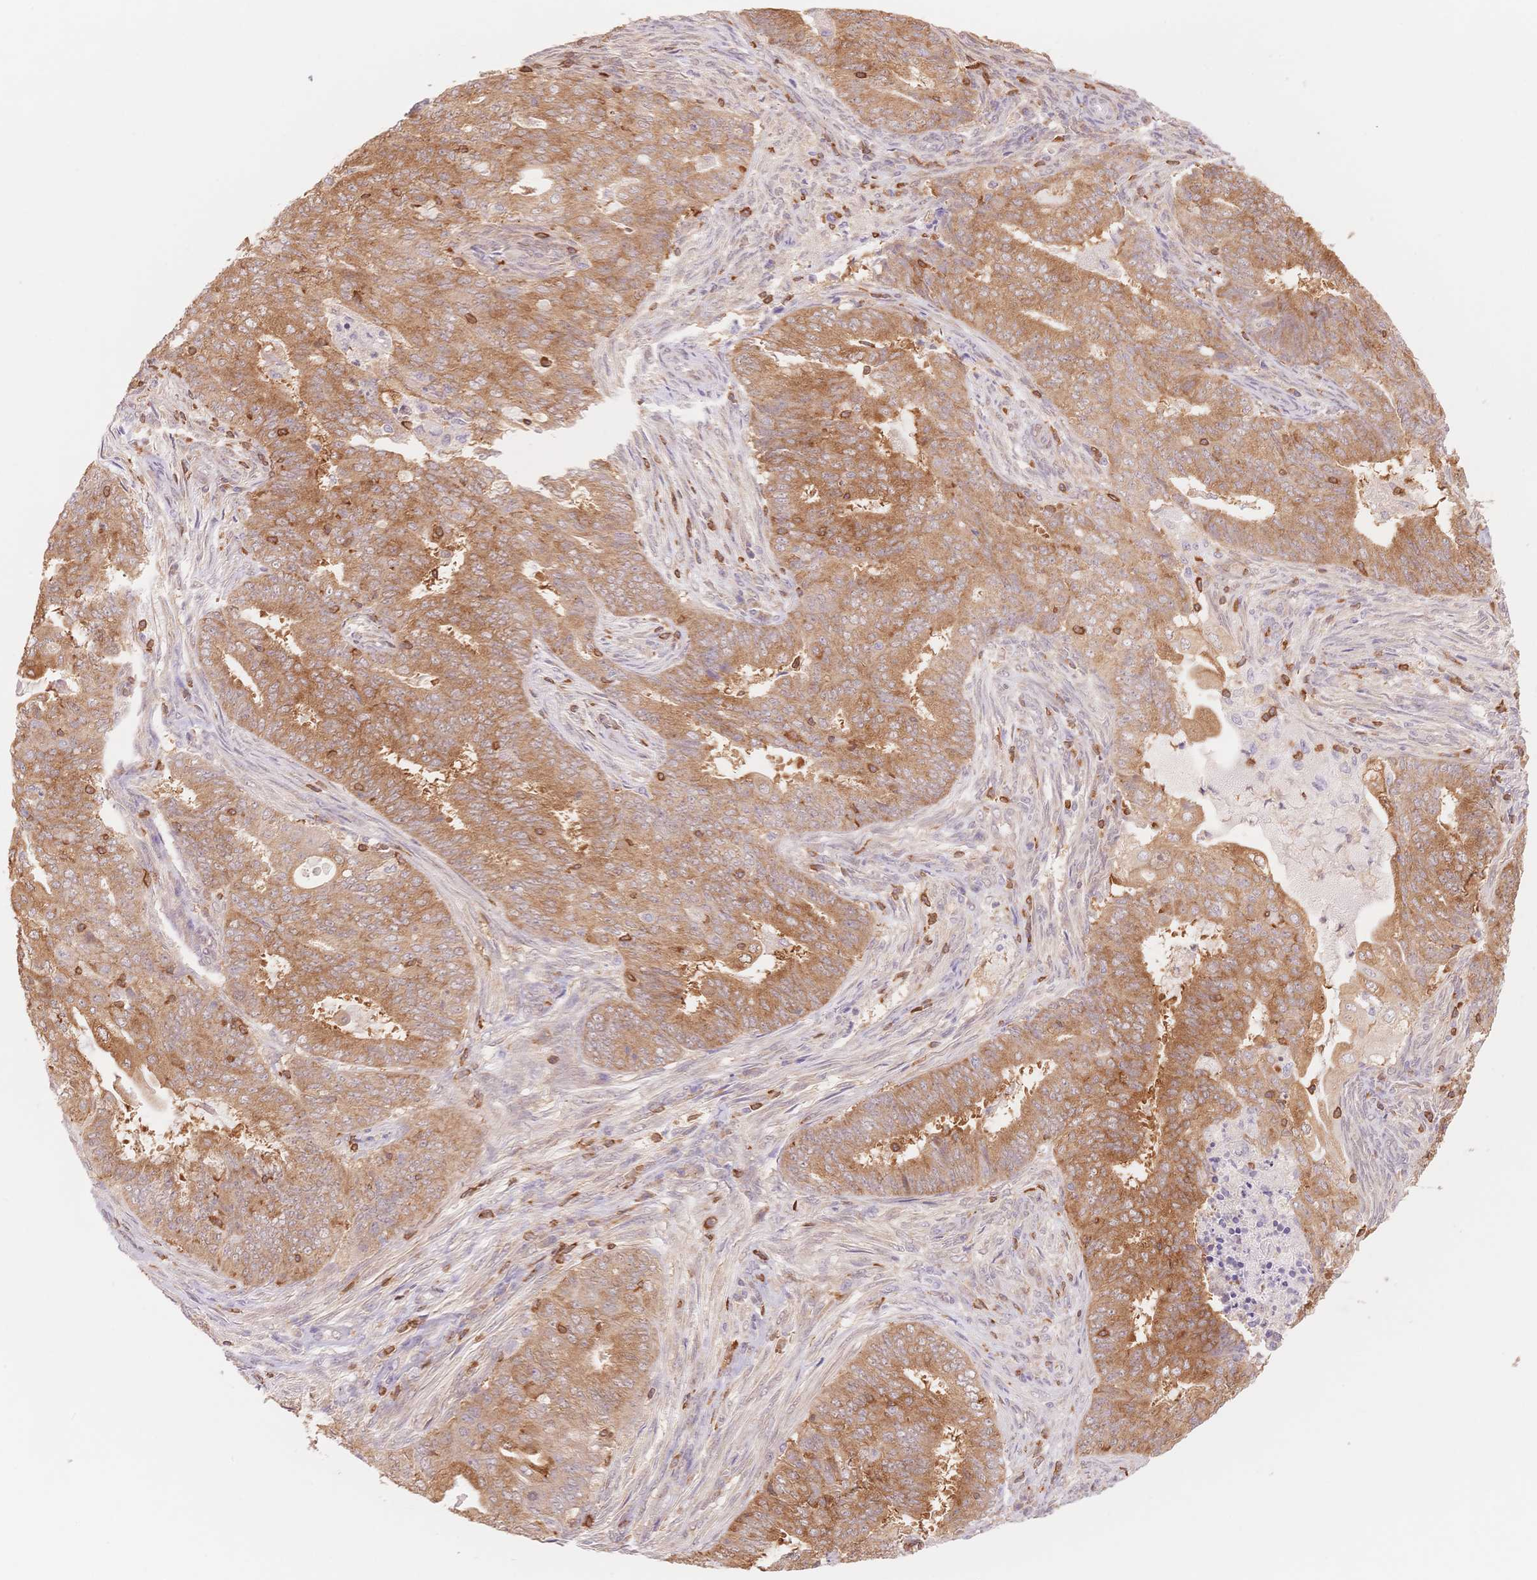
{"staining": {"intensity": "moderate", "quantity": ">75%", "location": "cytoplasmic/membranous"}, "tissue": "endometrial cancer", "cell_type": "Tumor cells", "image_type": "cancer", "snomed": [{"axis": "morphology", "description": "Adenocarcinoma, NOS"}, {"axis": "topography", "description": "Endometrium"}], "caption": "Endometrial cancer stained with a protein marker displays moderate staining in tumor cells.", "gene": "STK39", "patient": {"sex": "female", "age": 62}}